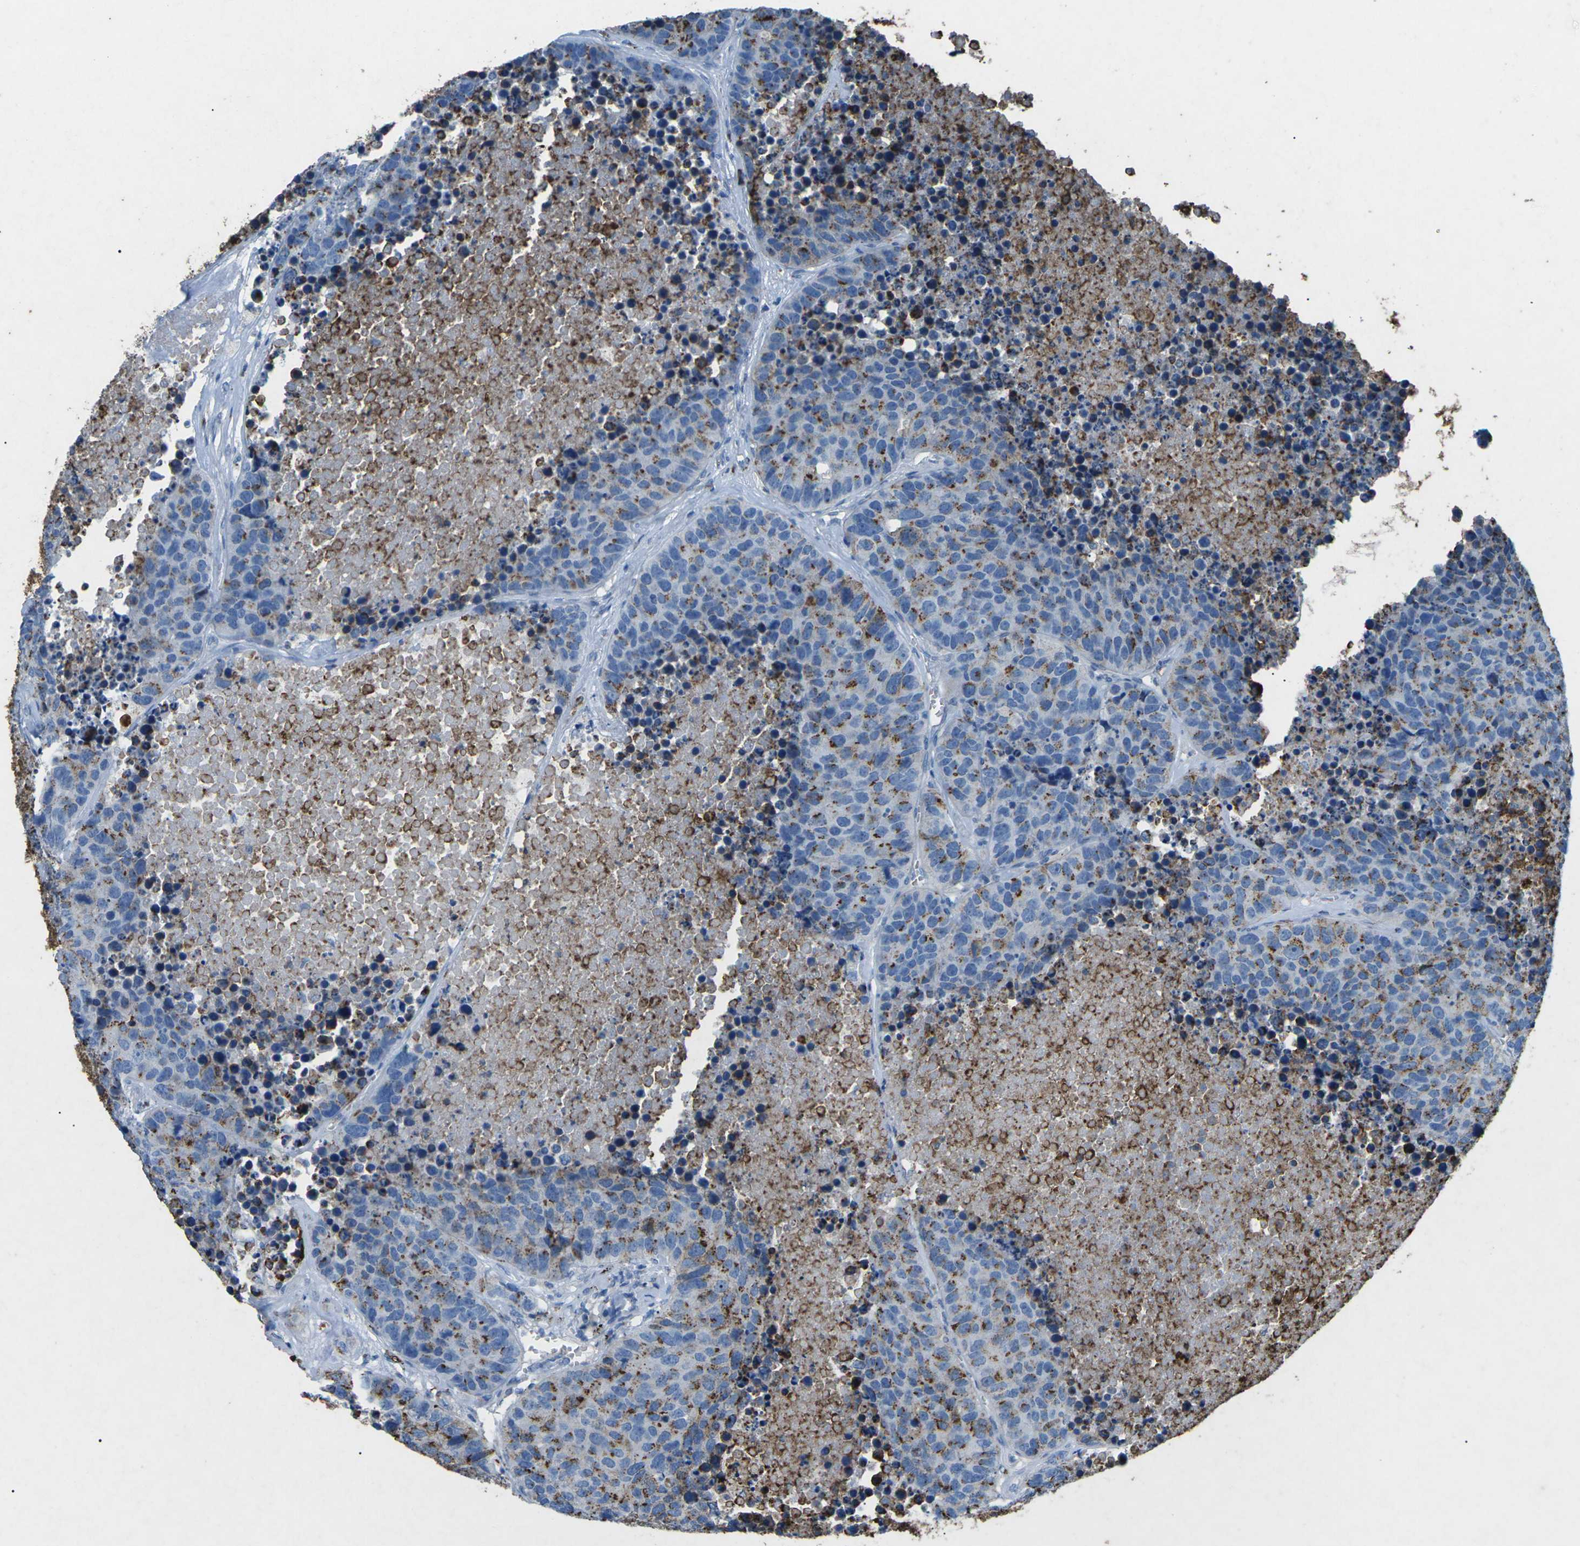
{"staining": {"intensity": "moderate", "quantity": "<25%", "location": "cytoplasmic/membranous"}, "tissue": "carcinoid", "cell_type": "Tumor cells", "image_type": "cancer", "snomed": [{"axis": "morphology", "description": "Carcinoid, malignant, NOS"}, {"axis": "topography", "description": "Lung"}], "caption": "Approximately <25% of tumor cells in human malignant carcinoid reveal moderate cytoplasmic/membranous protein expression as visualized by brown immunohistochemical staining.", "gene": "CTAGE1", "patient": {"sex": "male", "age": 60}}